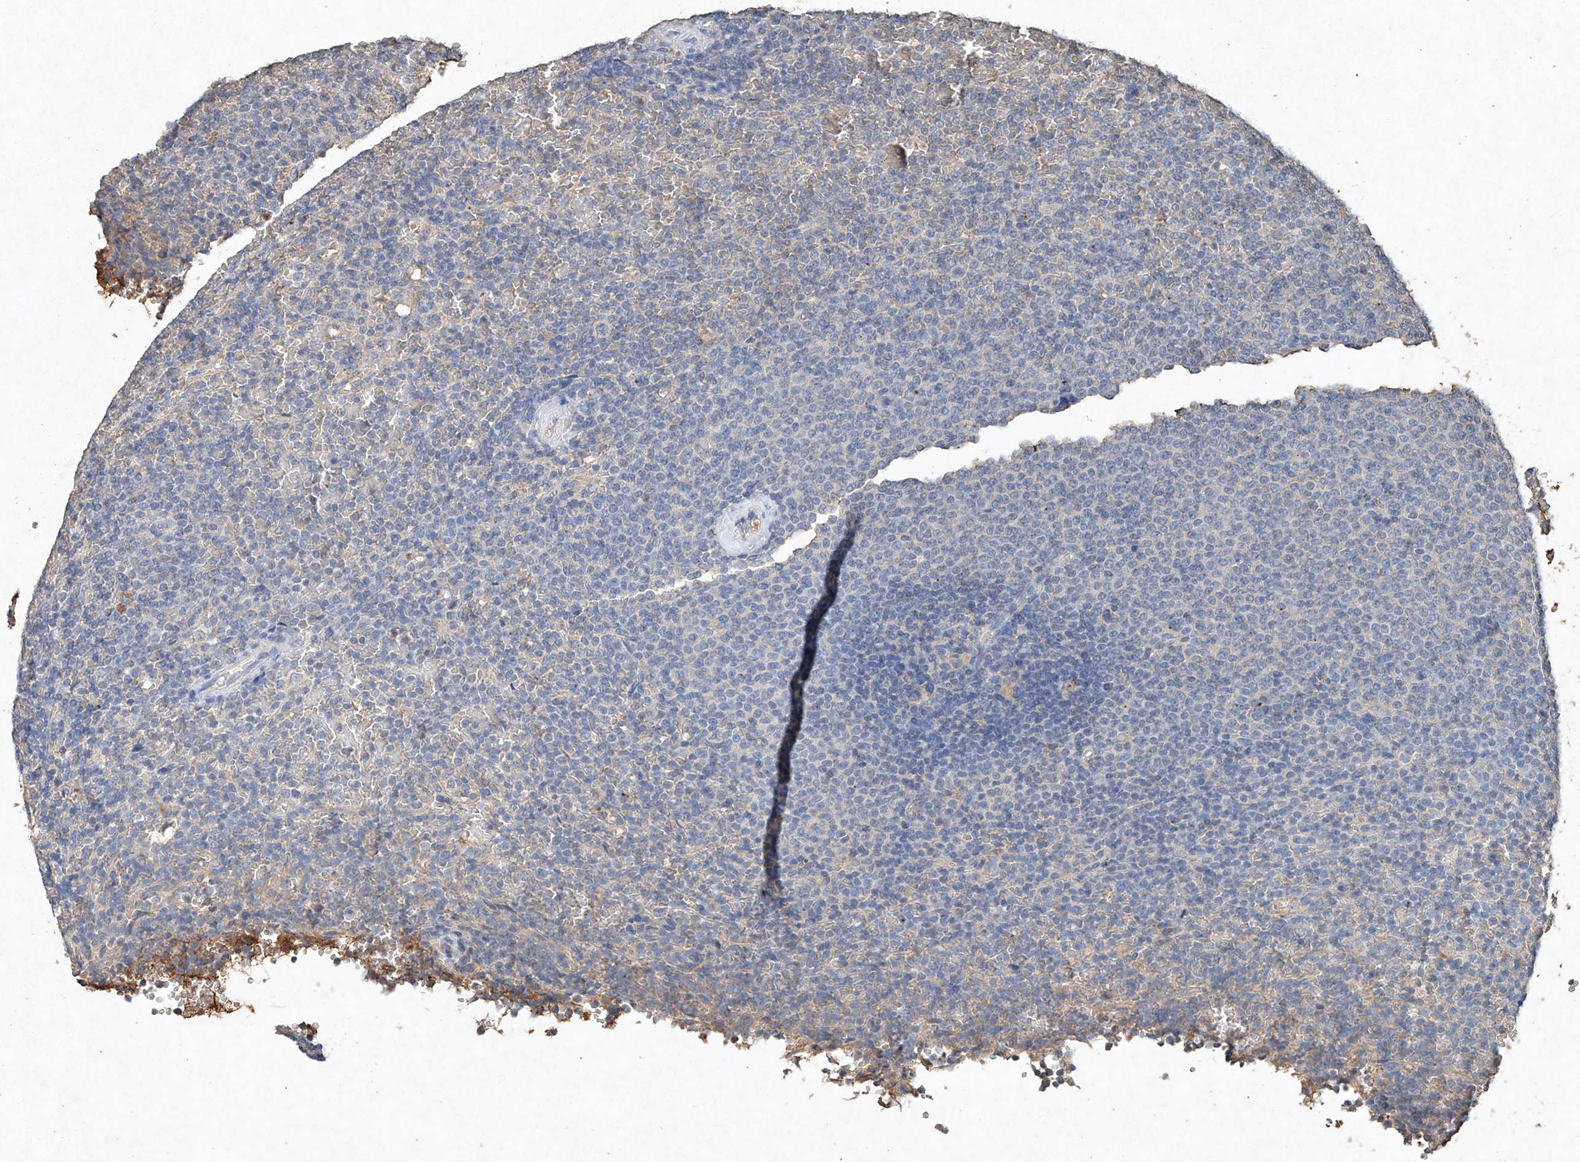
{"staining": {"intensity": "negative", "quantity": "none", "location": "none"}, "tissue": "lymphoma", "cell_type": "Tumor cells", "image_type": "cancer", "snomed": [{"axis": "morphology", "description": "Malignant lymphoma, non-Hodgkin's type, Low grade"}, {"axis": "topography", "description": "Spleen"}], "caption": "Tumor cells are negative for brown protein staining in lymphoma.", "gene": "STK3", "patient": {"sex": "female", "age": 77}}